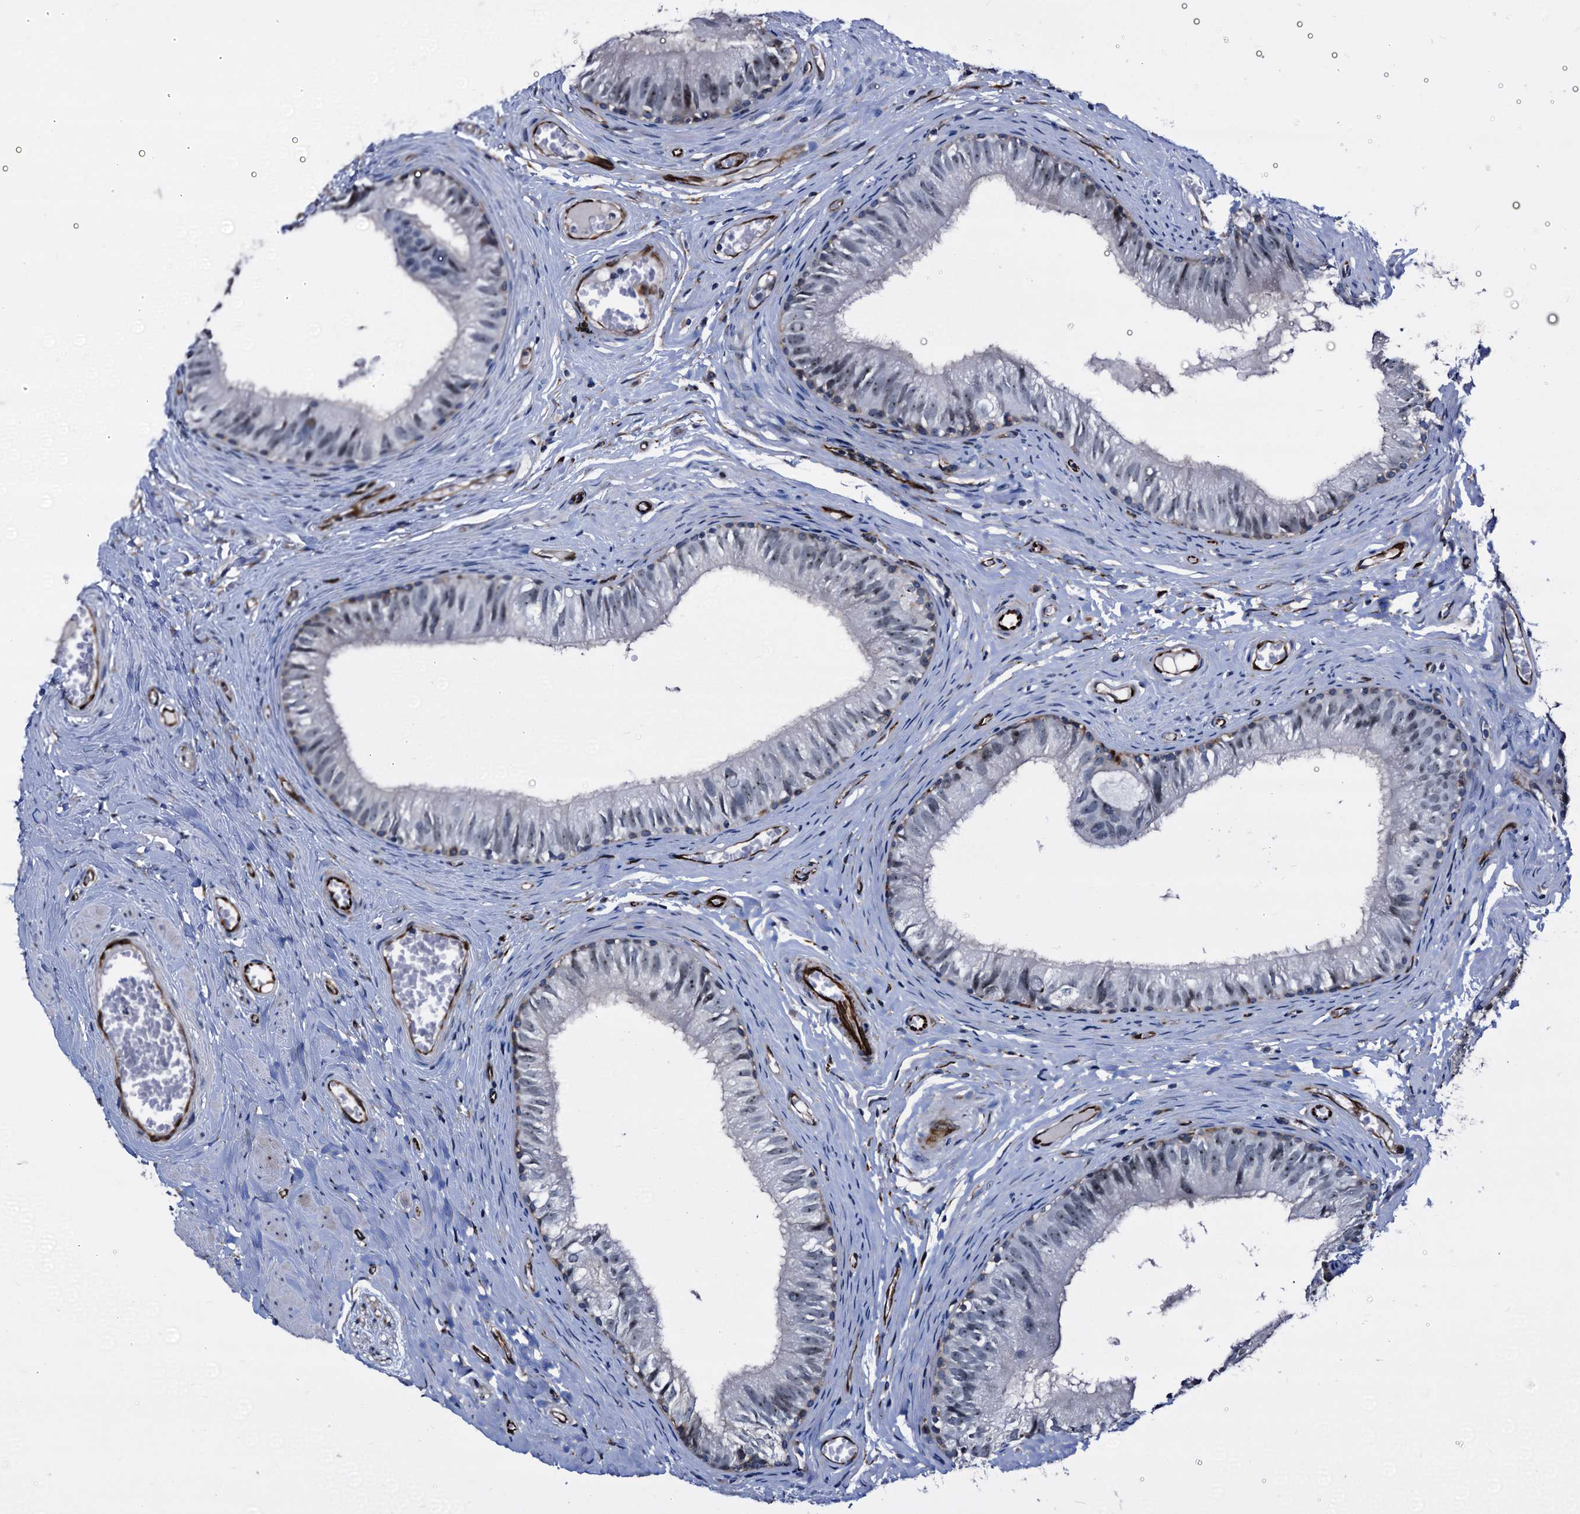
{"staining": {"intensity": "negative", "quantity": "none", "location": "none"}, "tissue": "epididymis", "cell_type": "Glandular cells", "image_type": "normal", "snomed": [{"axis": "morphology", "description": "Normal tissue, NOS"}, {"axis": "topography", "description": "Epididymis"}], "caption": "High magnification brightfield microscopy of normal epididymis stained with DAB (3,3'-diaminobenzidine) (brown) and counterstained with hematoxylin (blue): glandular cells show no significant positivity.", "gene": "EMG1", "patient": {"sex": "male", "age": 42}}